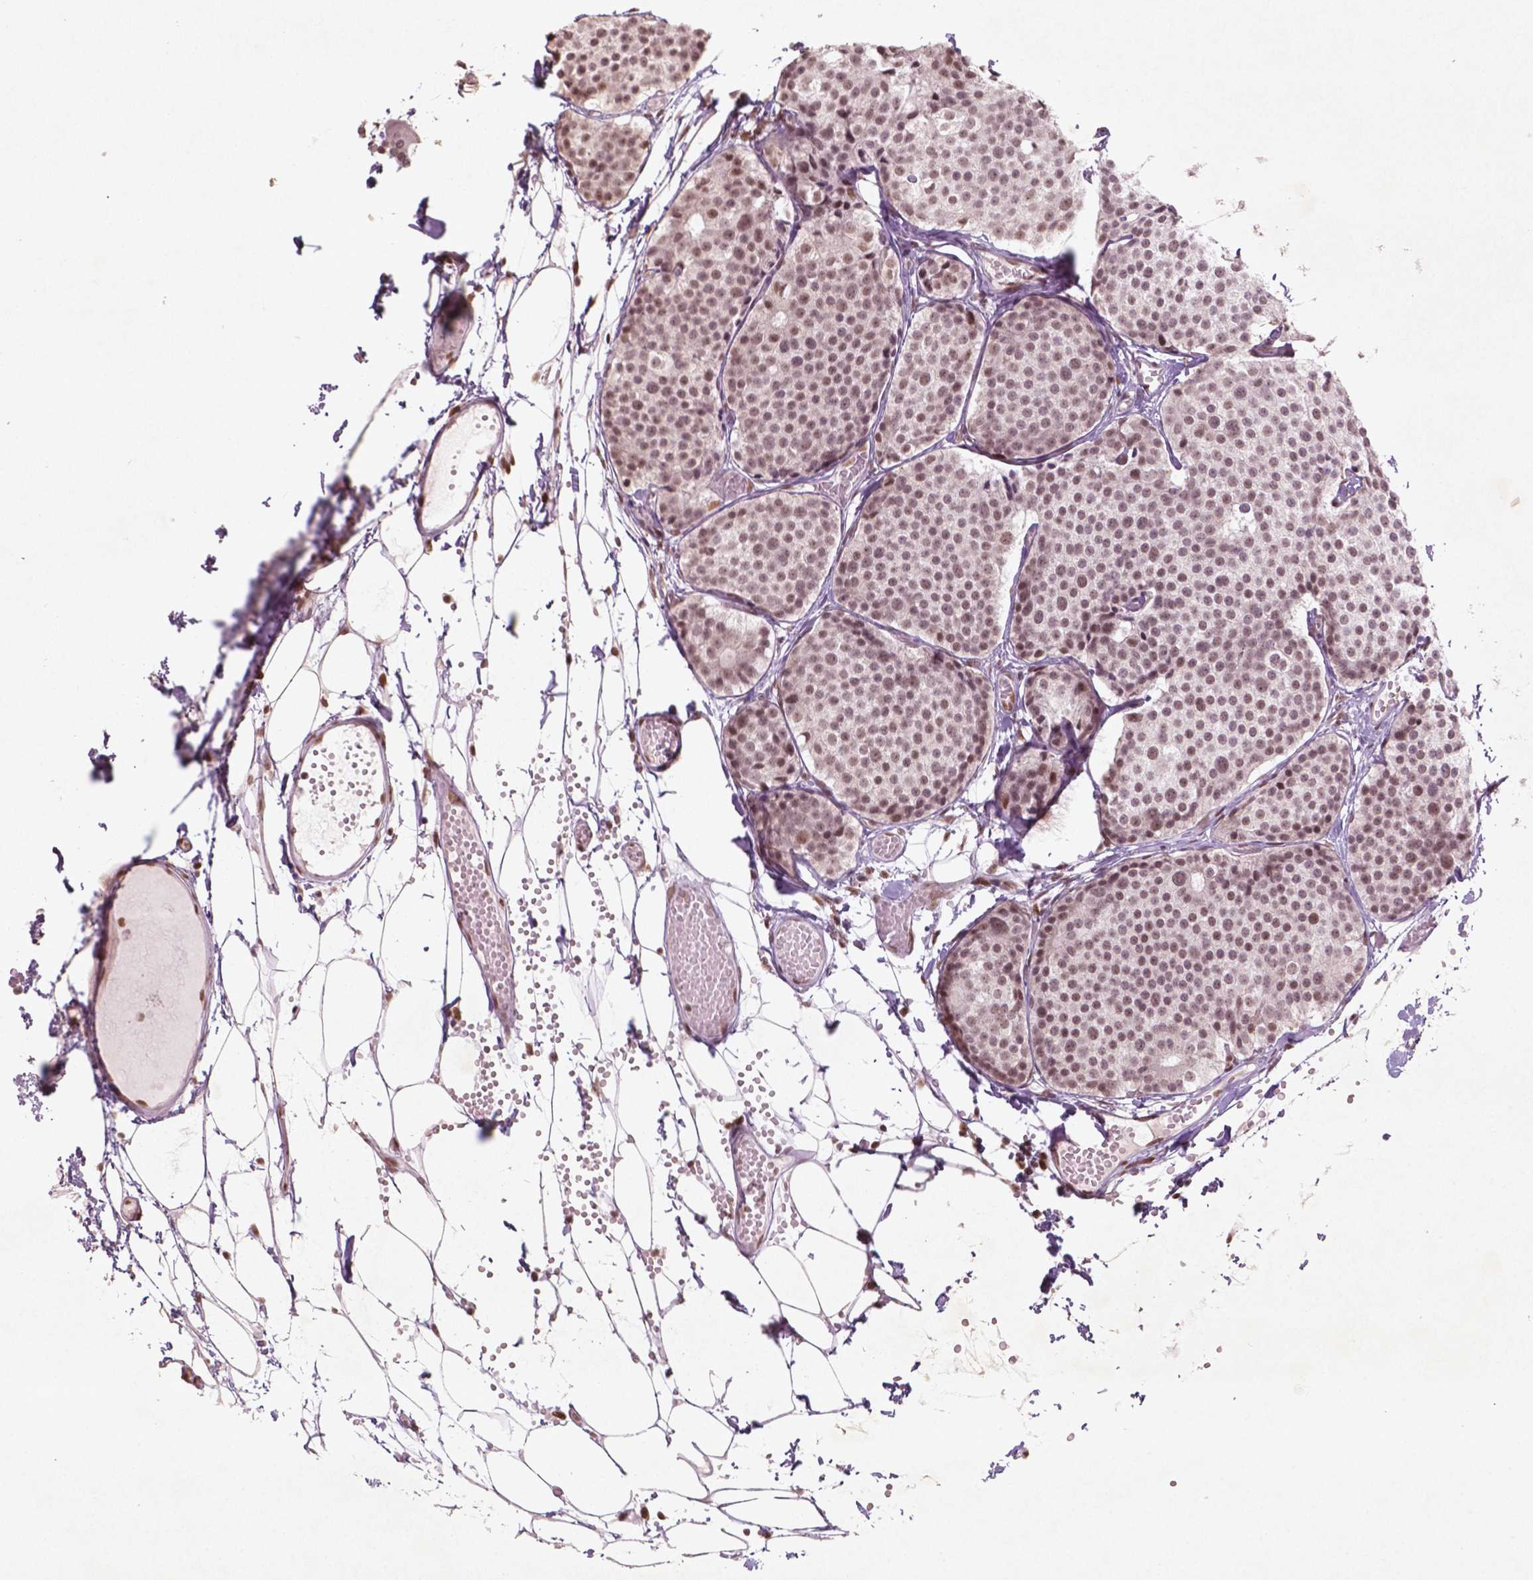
{"staining": {"intensity": "moderate", "quantity": ">75%", "location": "nuclear"}, "tissue": "carcinoid", "cell_type": "Tumor cells", "image_type": "cancer", "snomed": [{"axis": "morphology", "description": "Carcinoid, malignant, NOS"}, {"axis": "topography", "description": "Small intestine"}], "caption": "High-power microscopy captured an immunohistochemistry image of malignant carcinoid, revealing moderate nuclear positivity in approximately >75% of tumor cells. (DAB IHC with brightfield microscopy, high magnification).", "gene": "HMG20B", "patient": {"sex": "female", "age": 65}}